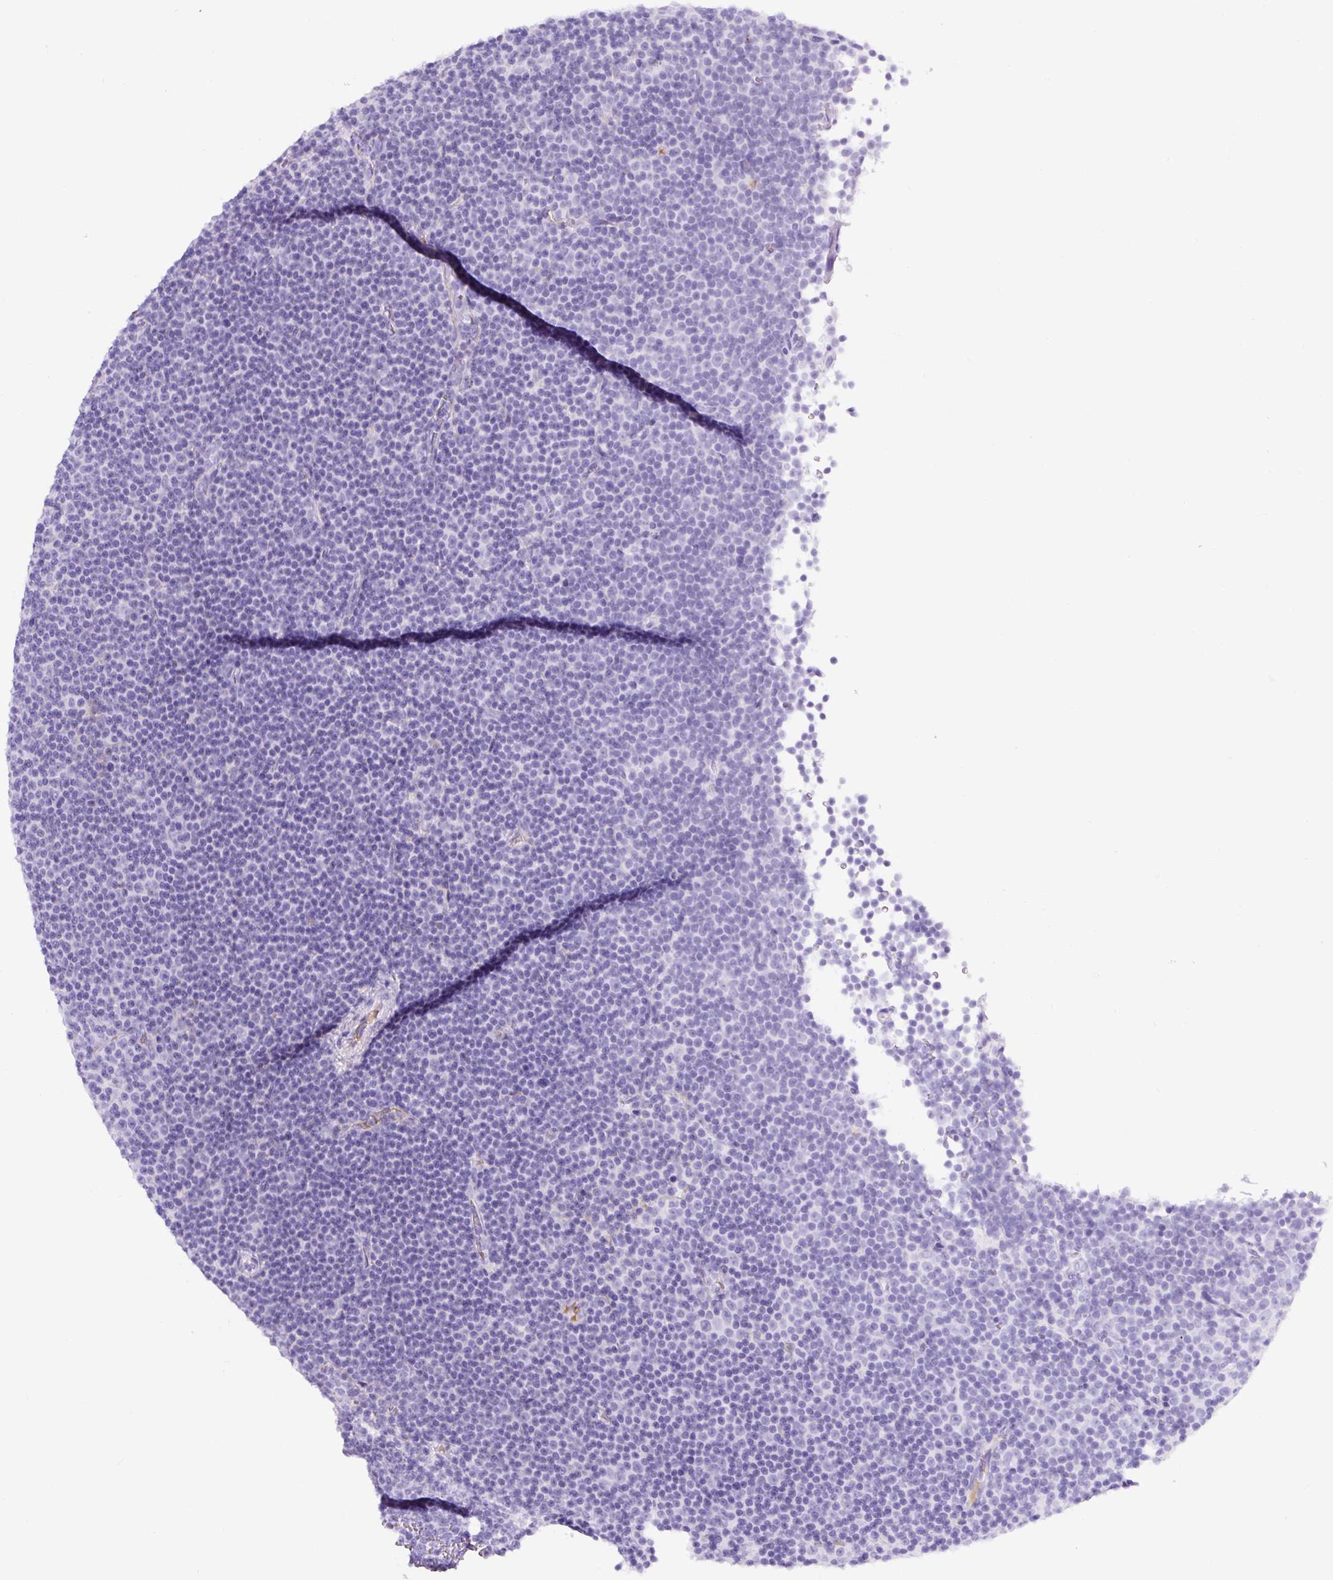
{"staining": {"intensity": "negative", "quantity": "none", "location": "none"}, "tissue": "lymphoma", "cell_type": "Tumor cells", "image_type": "cancer", "snomed": [{"axis": "morphology", "description": "Malignant lymphoma, non-Hodgkin's type, Low grade"}, {"axis": "topography", "description": "Lymph node"}], "caption": "This is an immunohistochemistry image of malignant lymphoma, non-Hodgkin's type (low-grade). There is no positivity in tumor cells.", "gene": "TMEM200B", "patient": {"sex": "female", "age": 67}}